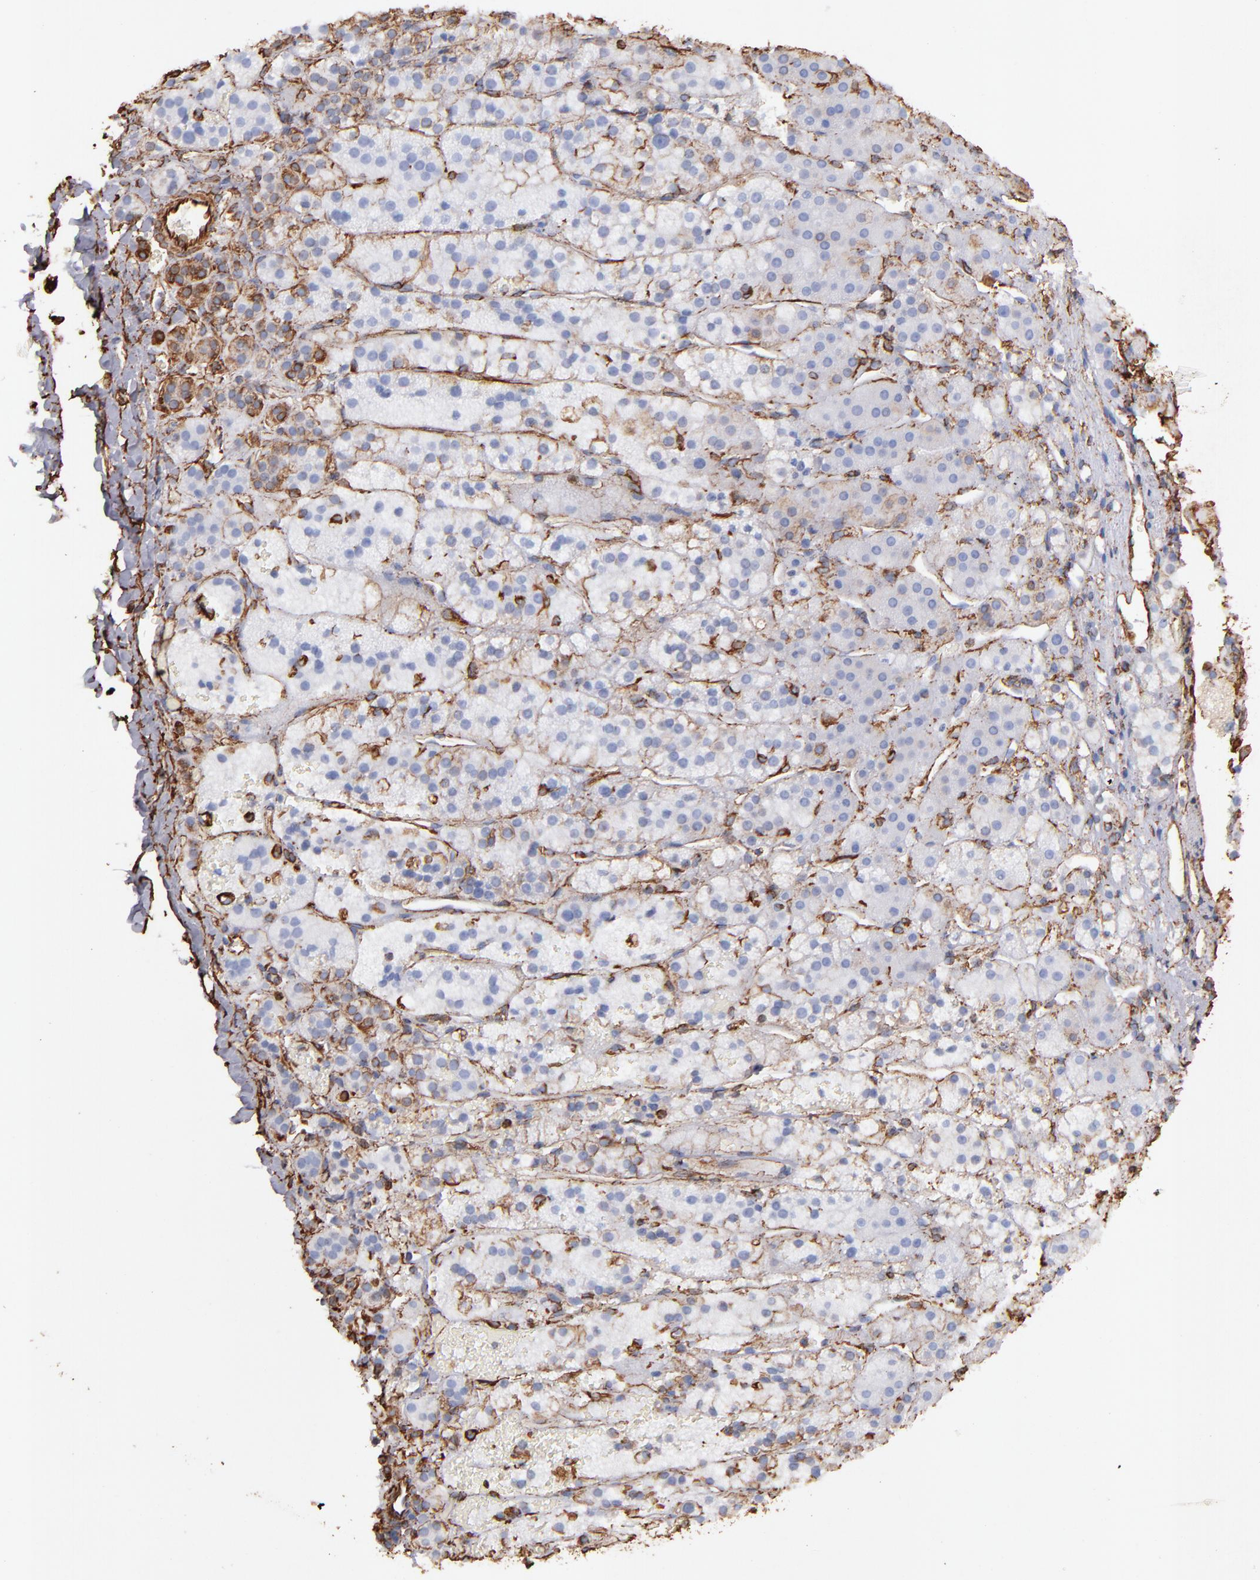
{"staining": {"intensity": "moderate", "quantity": "<25%", "location": "cytoplasmic/membranous"}, "tissue": "adrenal gland", "cell_type": "Glandular cells", "image_type": "normal", "snomed": [{"axis": "morphology", "description": "Normal tissue, NOS"}, {"axis": "topography", "description": "Adrenal gland"}], "caption": "A micrograph of adrenal gland stained for a protein displays moderate cytoplasmic/membranous brown staining in glandular cells.", "gene": "VIM", "patient": {"sex": "female", "age": 44}}